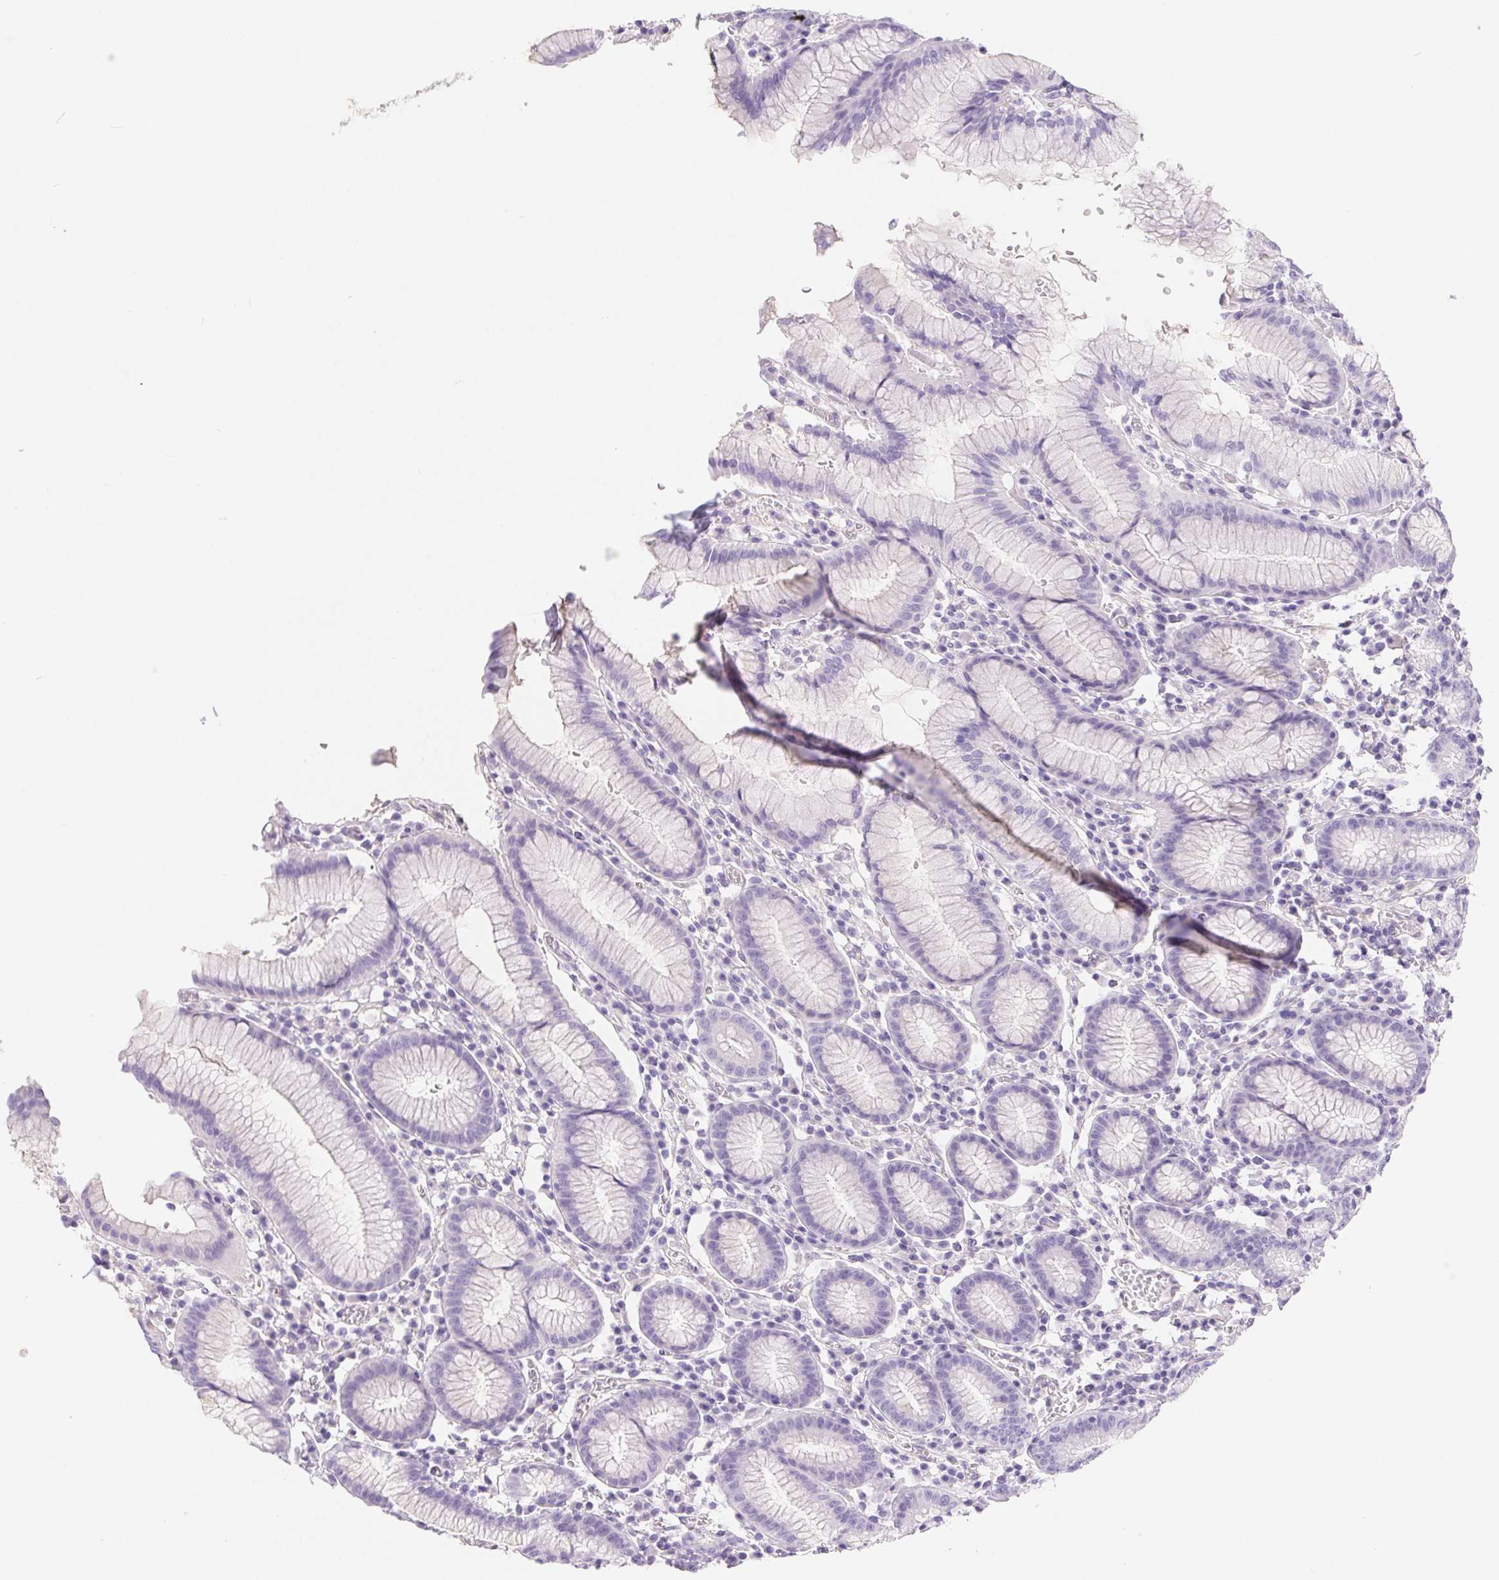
{"staining": {"intensity": "negative", "quantity": "none", "location": "none"}, "tissue": "stomach", "cell_type": "Glandular cells", "image_type": "normal", "snomed": [{"axis": "morphology", "description": "Normal tissue, NOS"}, {"axis": "topography", "description": "Stomach"}], "caption": "Immunohistochemistry micrograph of benign stomach: stomach stained with DAB shows no significant protein expression in glandular cells. Nuclei are stained in blue.", "gene": "PNLIP", "patient": {"sex": "male", "age": 55}}